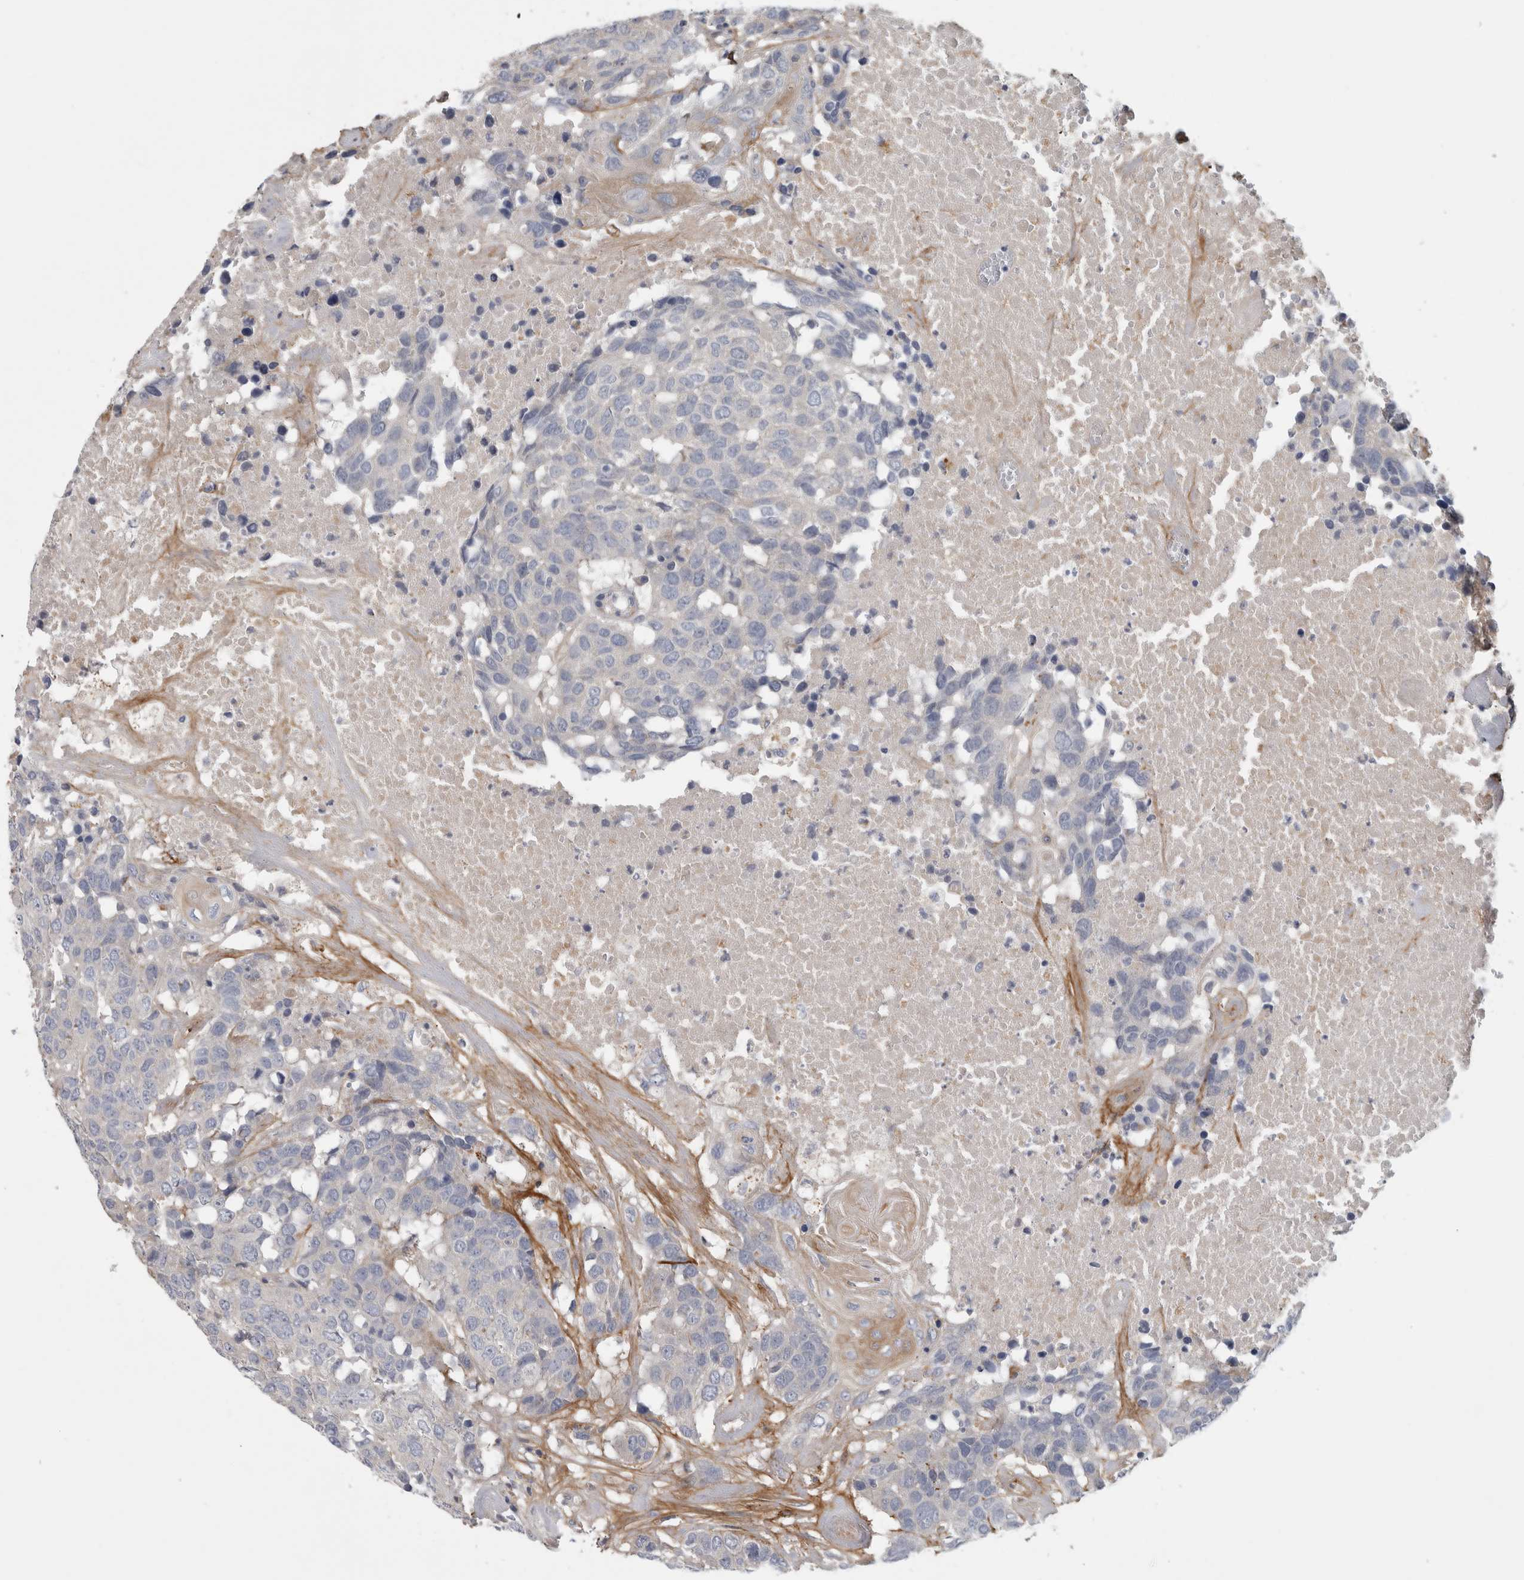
{"staining": {"intensity": "negative", "quantity": "none", "location": "none"}, "tissue": "head and neck cancer", "cell_type": "Tumor cells", "image_type": "cancer", "snomed": [{"axis": "morphology", "description": "Squamous cell carcinoma, NOS"}, {"axis": "topography", "description": "Head-Neck"}], "caption": "IHC image of neoplastic tissue: human head and neck cancer (squamous cell carcinoma) stained with DAB exhibits no significant protein positivity in tumor cells.", "gene": "ATXN2", "patient": {"sex": "male", "age": 66}}